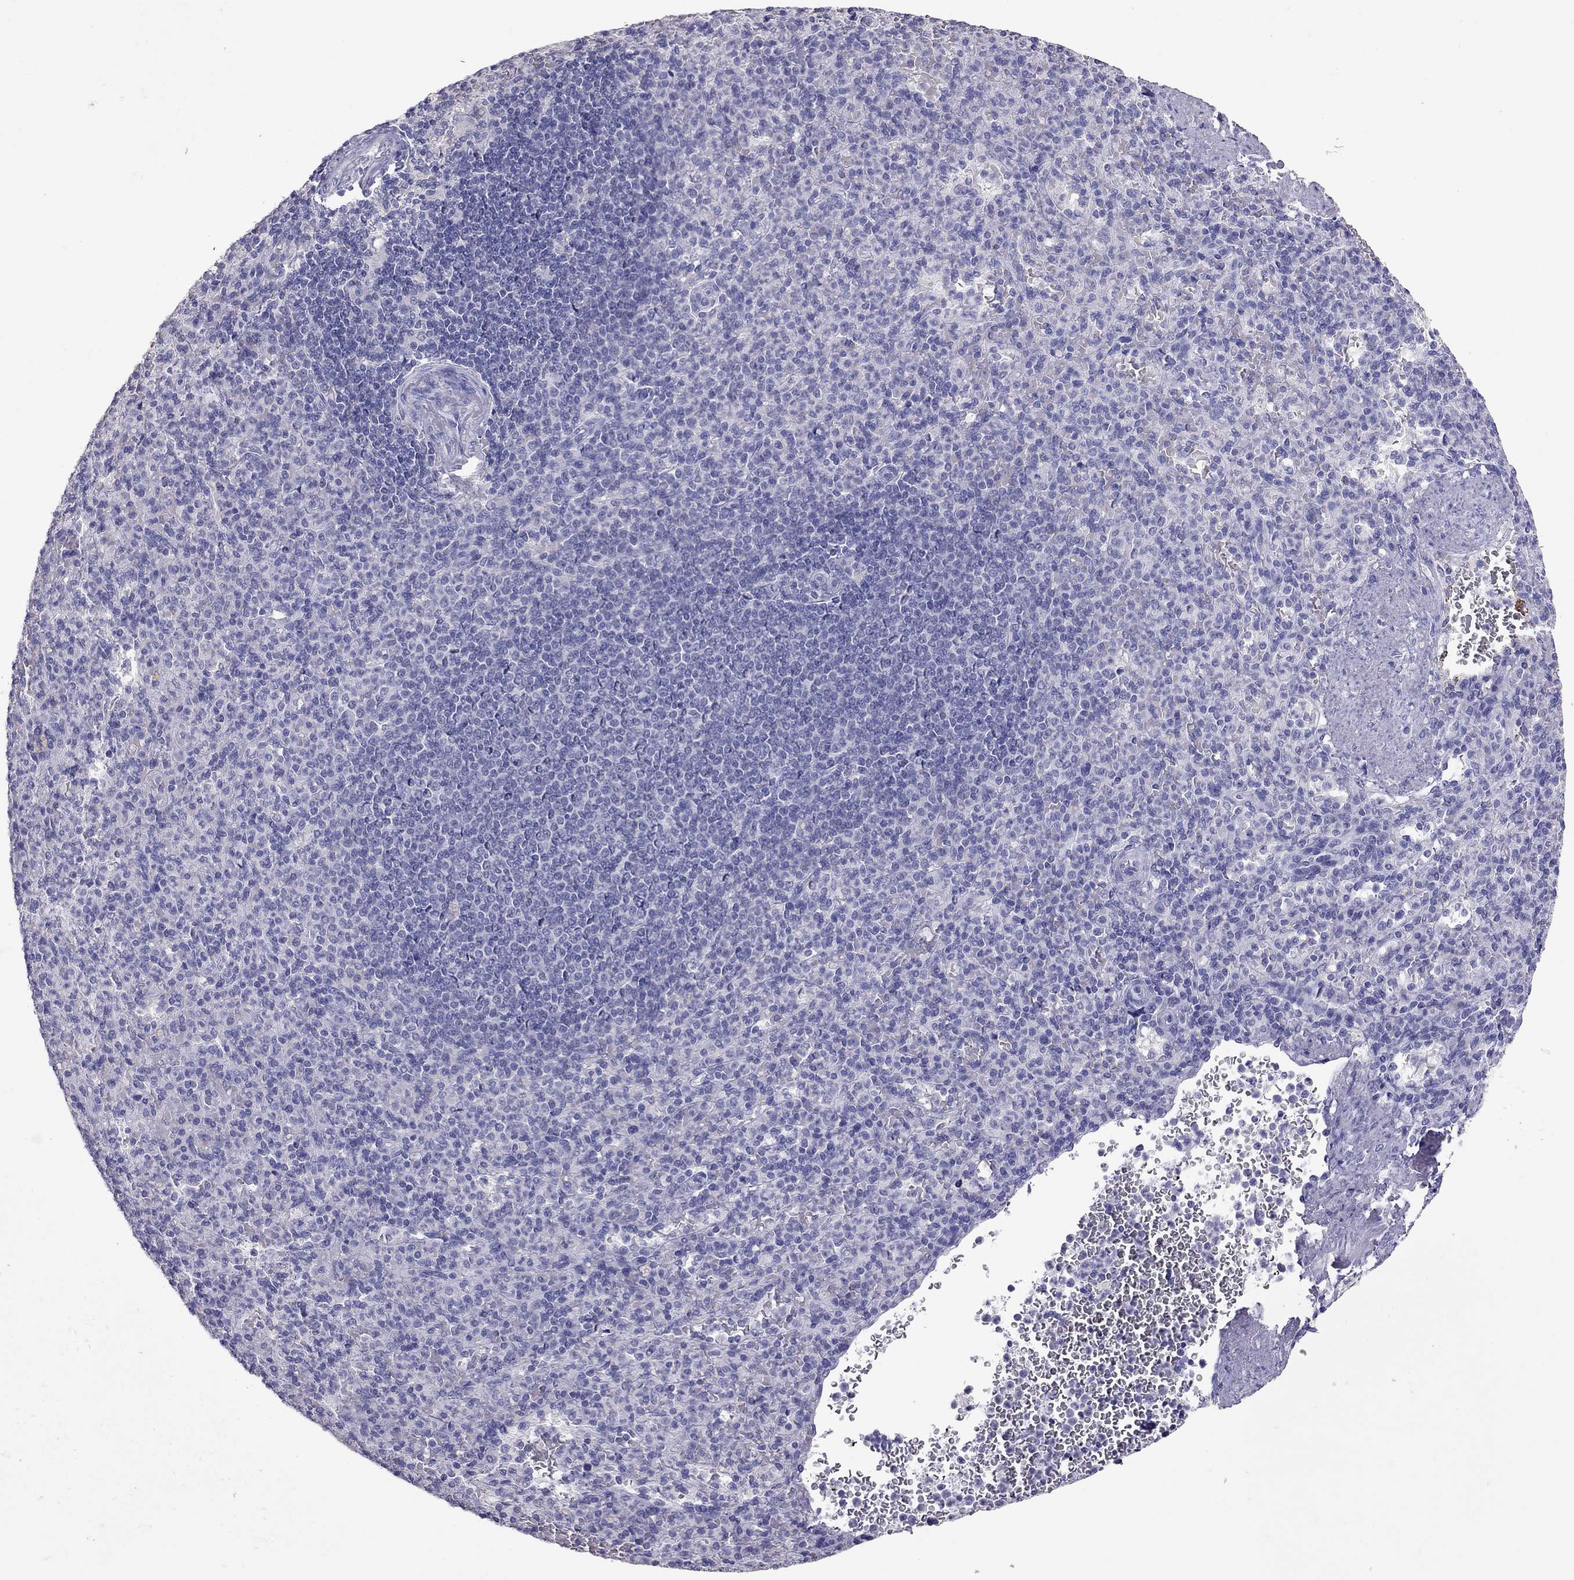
{"staining": {"intensity": "negative", "quantity": "none", "location": "none"}, "tissue": "spleen", "cell_type": "Cells in red pulp", "image_type": "normal", "snomed": [{"axis": "morphology", "description": "Normal tissue, NOS"}, {"axis": "topography", "description": "Spleen"}], "caption": "Cells in red pulp are negative for brown protein staining in normal spleen. Nuclei are stained in blue.", "gene": "PSMB11", "patient": {"sex": "female", "age": 74}}